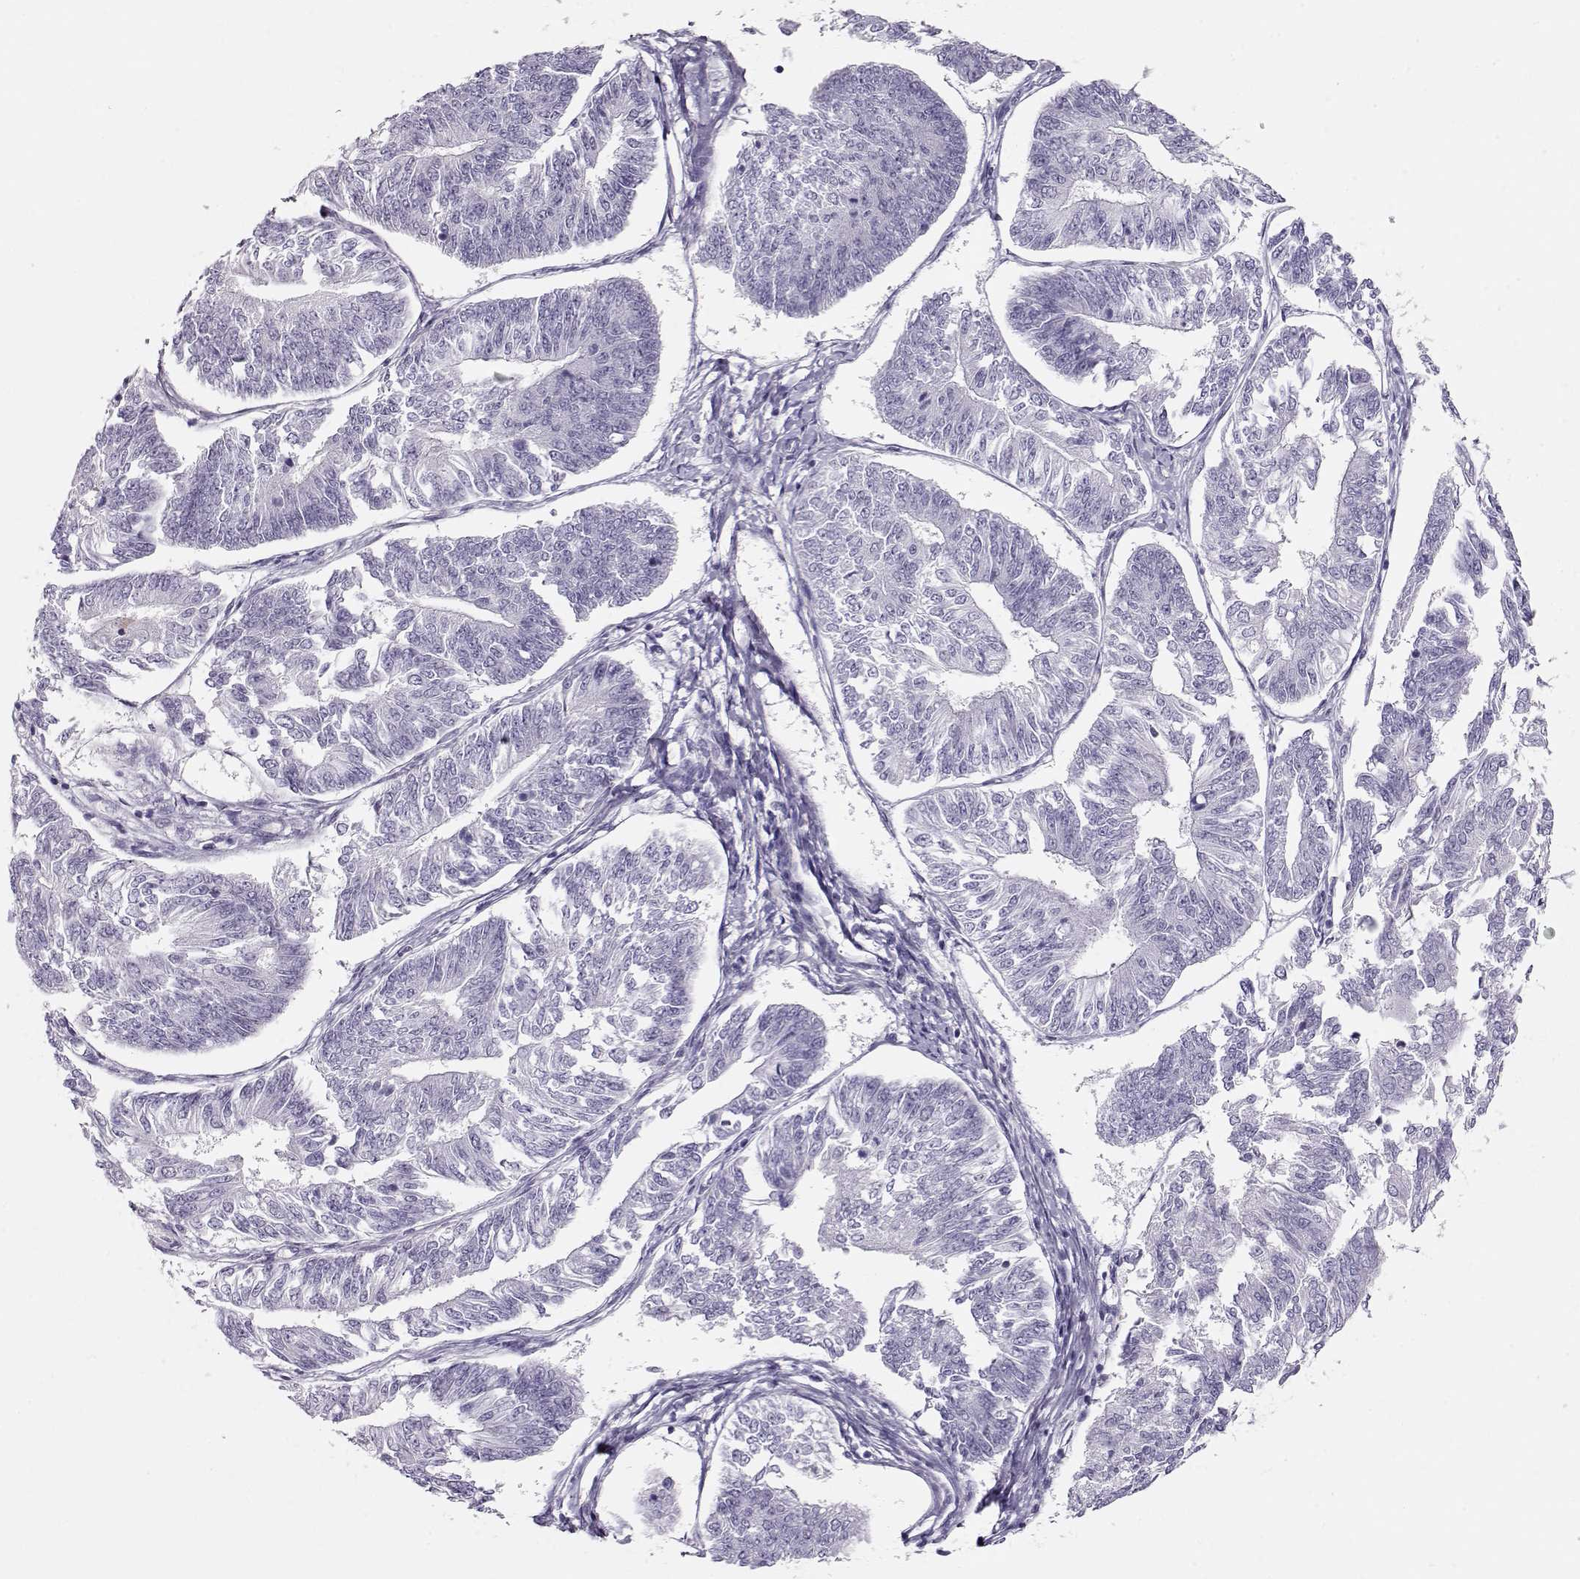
{"staining": {"intensity": "negative", "quantity": "none", "location": "none"}, "tissue": "endometrial cancer", "cell_type": "Tumor cells", "image_type": "cancer", "snomed": [{"axis": "morphology", "description": "Adenocarcinoma, NOS"}, {"axis": "topography", "description": "Endometrium"}], "caption": "This is an immunohistochemistry (IHC) image of human endometrial cancer (adenocarcinoma). There is no positivity in tumor cells.", "gene": "RBM44", "patient": {"sex": "female", "age": 58}}